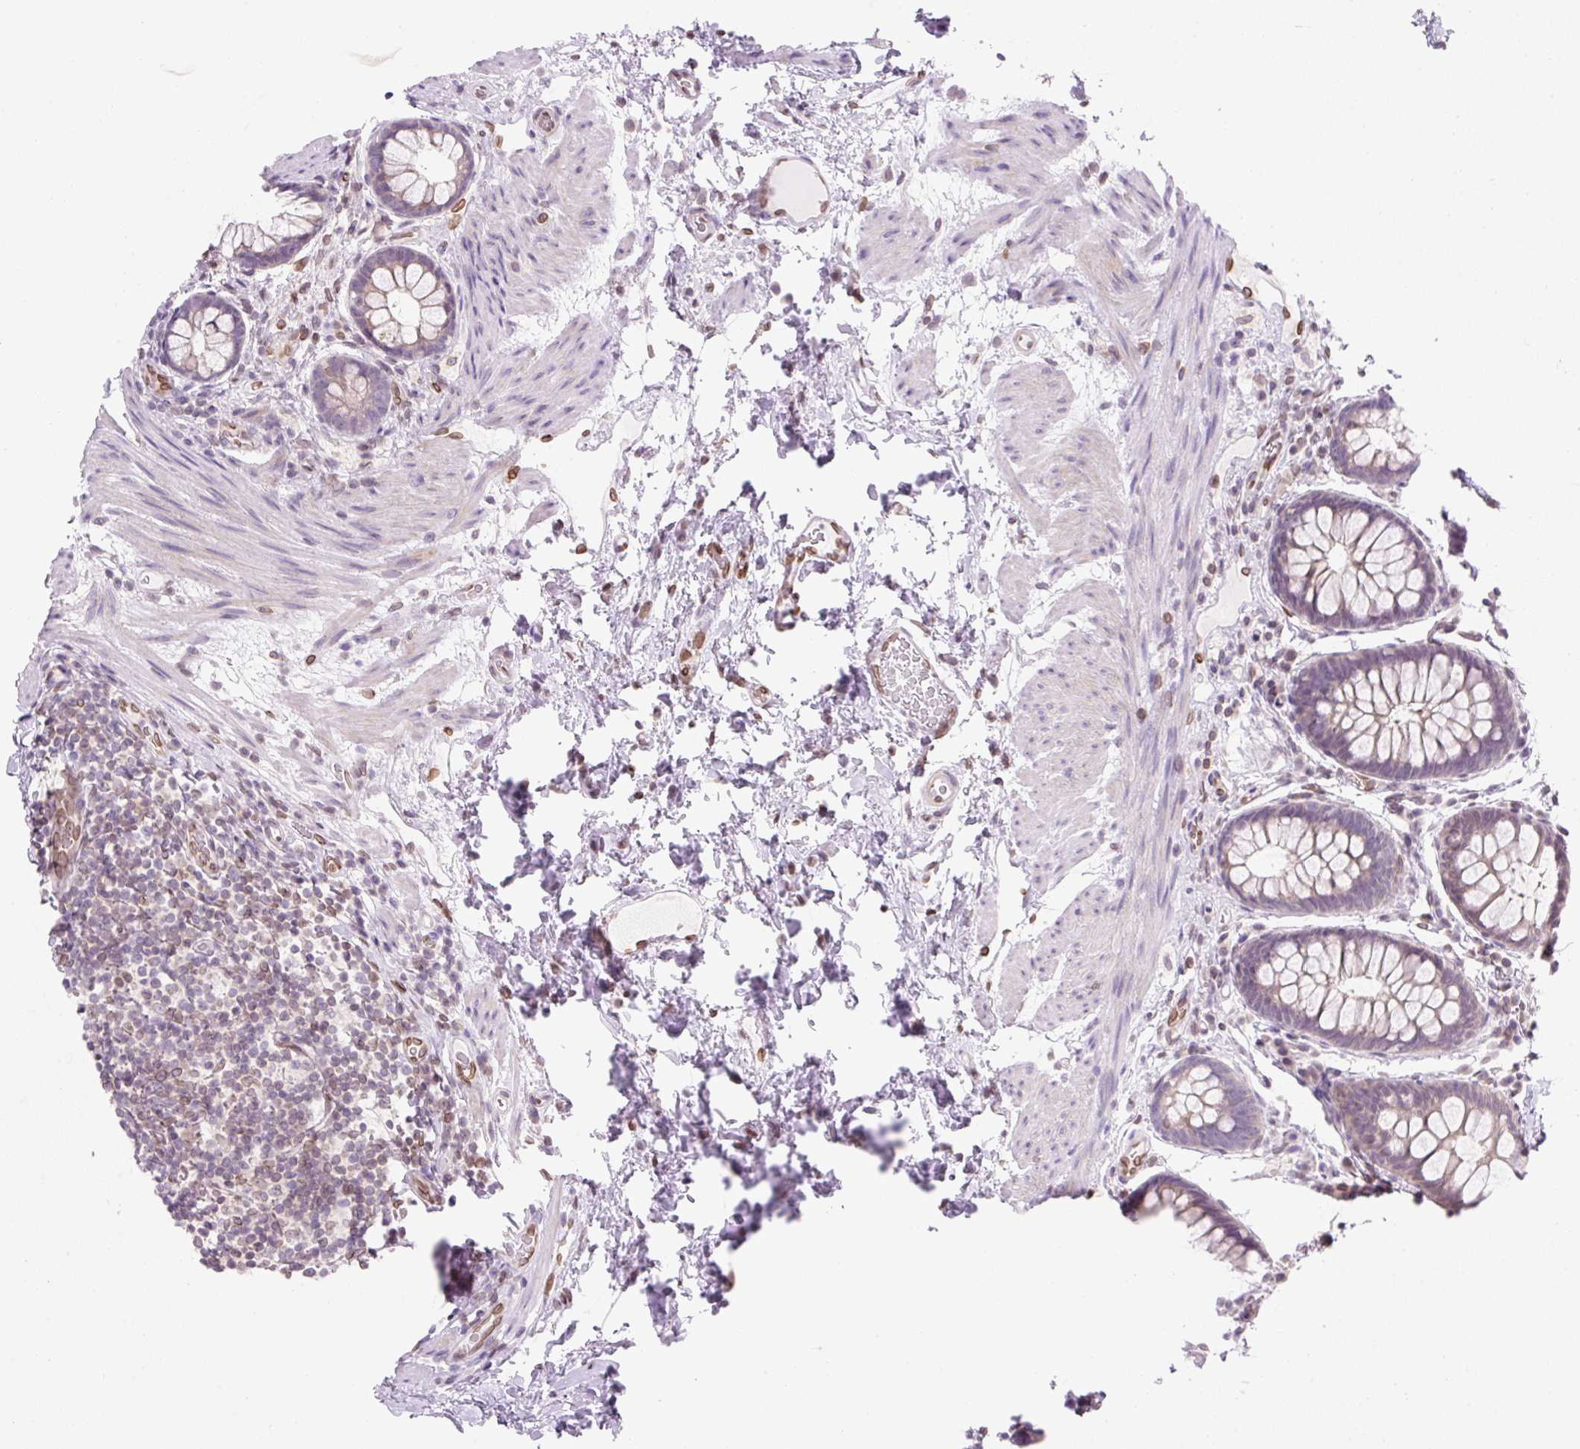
{"staining": {"intensity": "weak", "quantity": "25%-75%", "location": "cytoplasmic/membranous"}, "tissue": "rectum", "cell_type": "Glandular cells", "image_type": "normal", "snomed": [{"axis": "morphology", "description": "Normal tissue, NOS"}, {"axis": "topography", "description": "Rectum"}], "caption": "Human rectum stained for a protein (brown) demonstrates weak cytoplasmic/membranous positive expression in about 25%-75% of glandular cells.", "gene": "SYNE3", "patient": {"sex": "female", "age": 69}}